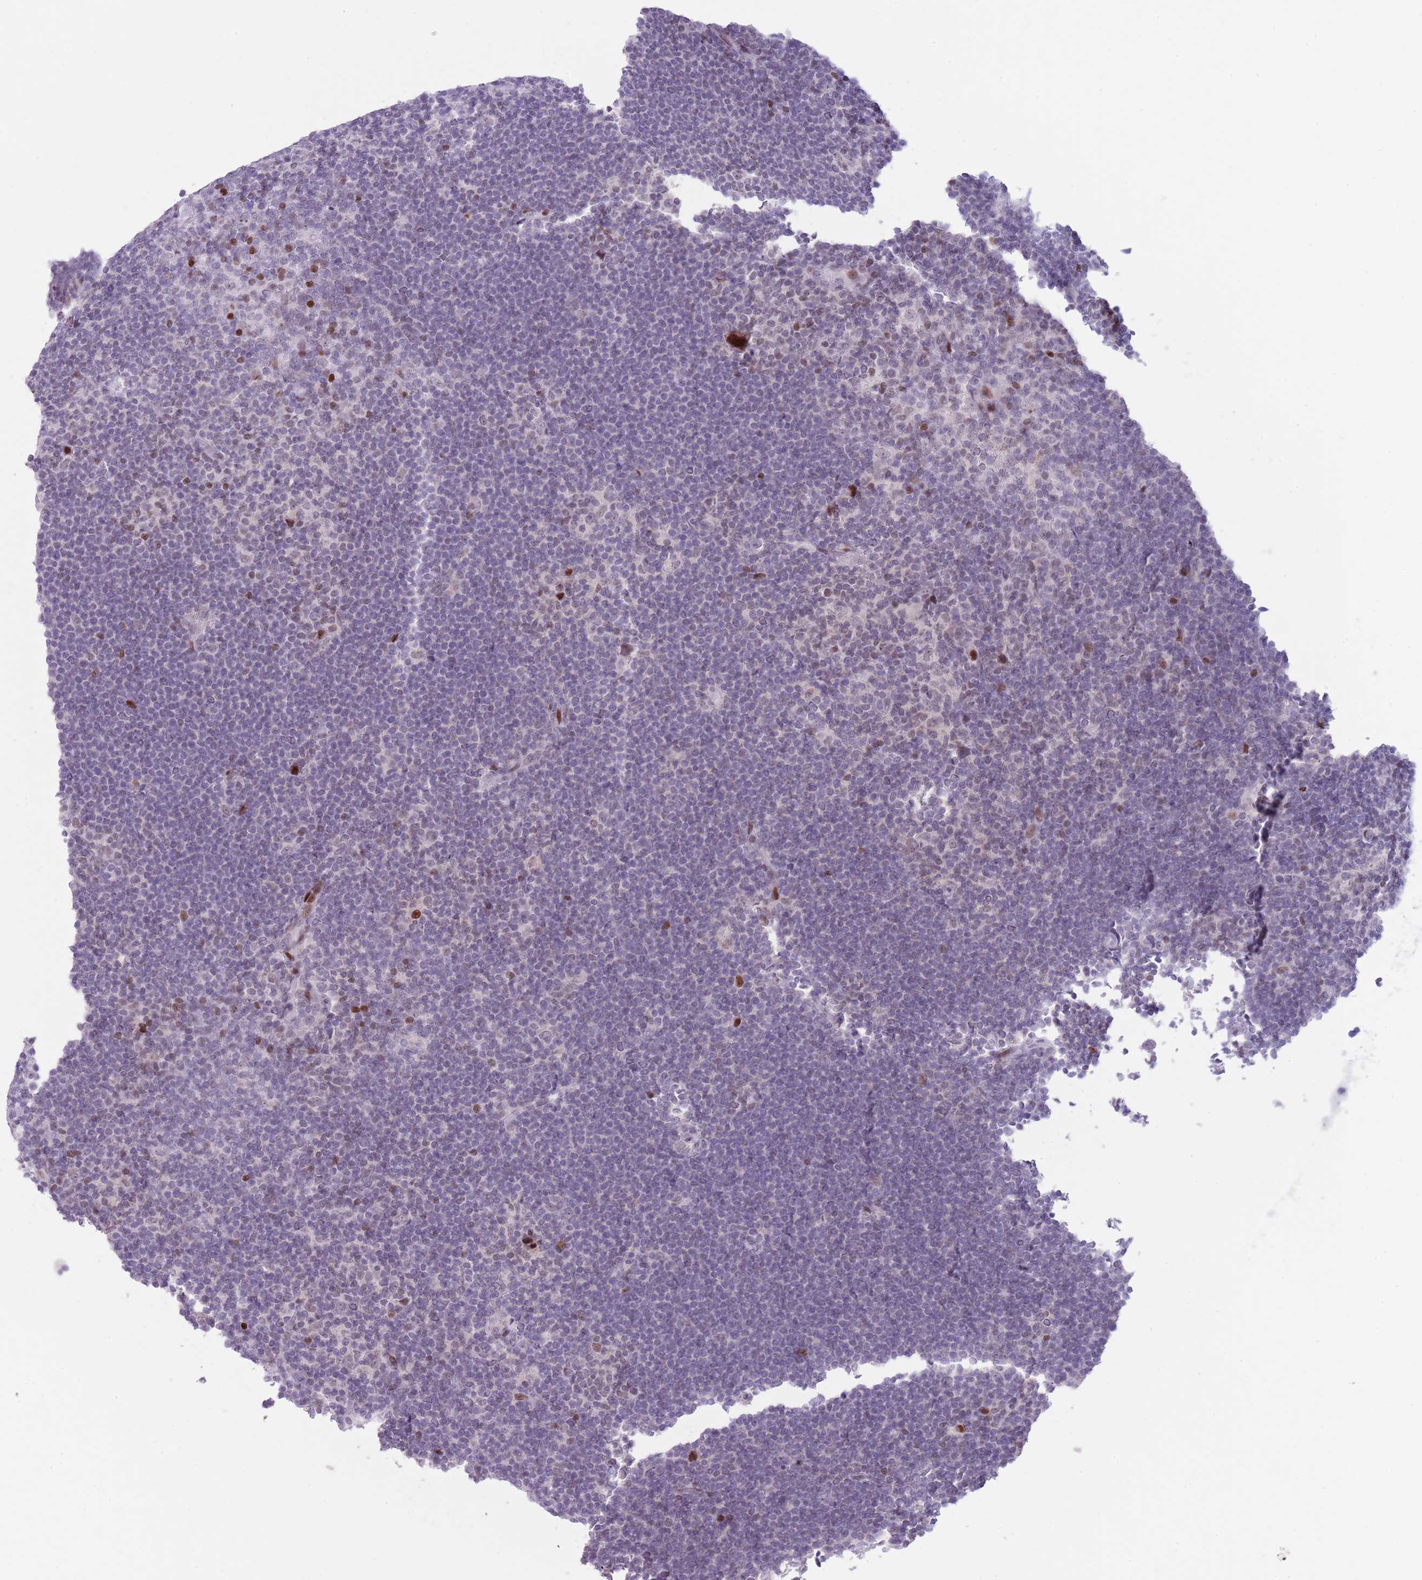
{"staining": {"intensity": "weak", "quantity": "<25%", "location": "nuclear"}, "tissue": "lymphoma", "cell_type": "Tumor cells", "image_type": "cancer", "snomed": [{"axis": "morphology", "description": "Hodgkin's disease, NOS"}, {"axis": "topography", "description": "Lymph node"}], "caption": "High power microscopy image of an IHC micrograph of Hodgkin's disease, revealing no significant staining in tumor cells.", "gene": "MFSD10", "patient": {"sex": "female", "age": 57}}